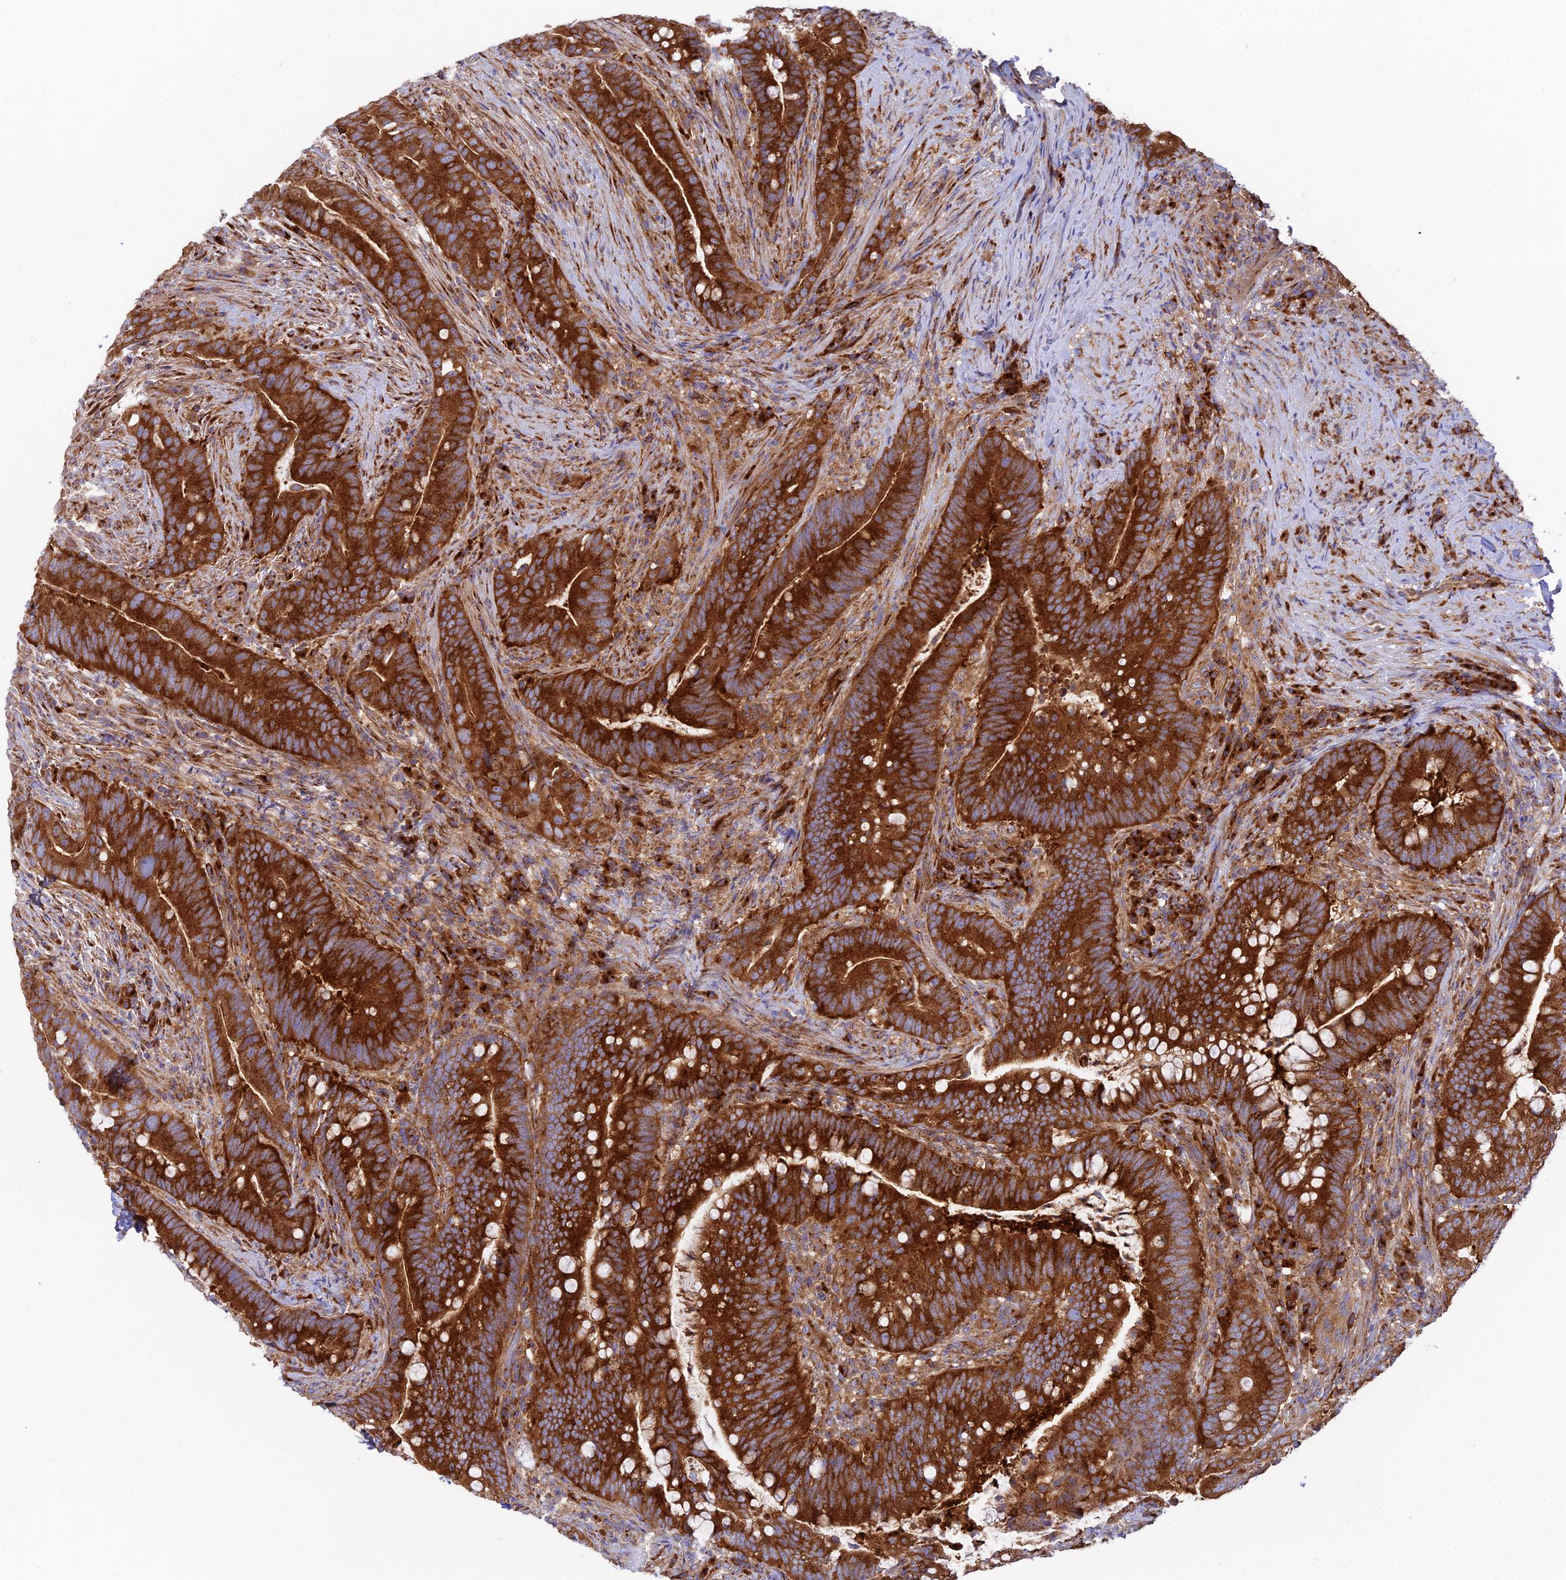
{"staining": {"intensity": "strong", "quantity": ">75%", "location": "cytoplasmic/membranous"}, "tissue": "colorectal cancer", "cell_type": "Tumor cells", "image_type": "cancer", "snomed": [{"axis": "morphology", "description": "Adenocarcinoma, NOS"}, {"axis": "topography", "description": "Colon"}], "caption": "Immunohistochemical staining of adenocarcinoma (colorectal) reveals strong cytoplasmic/membranous protein positivity in about >75% of tumor cells.", "gene": "GOLGA3", "patient": {"sex": "female", "age": 66}}